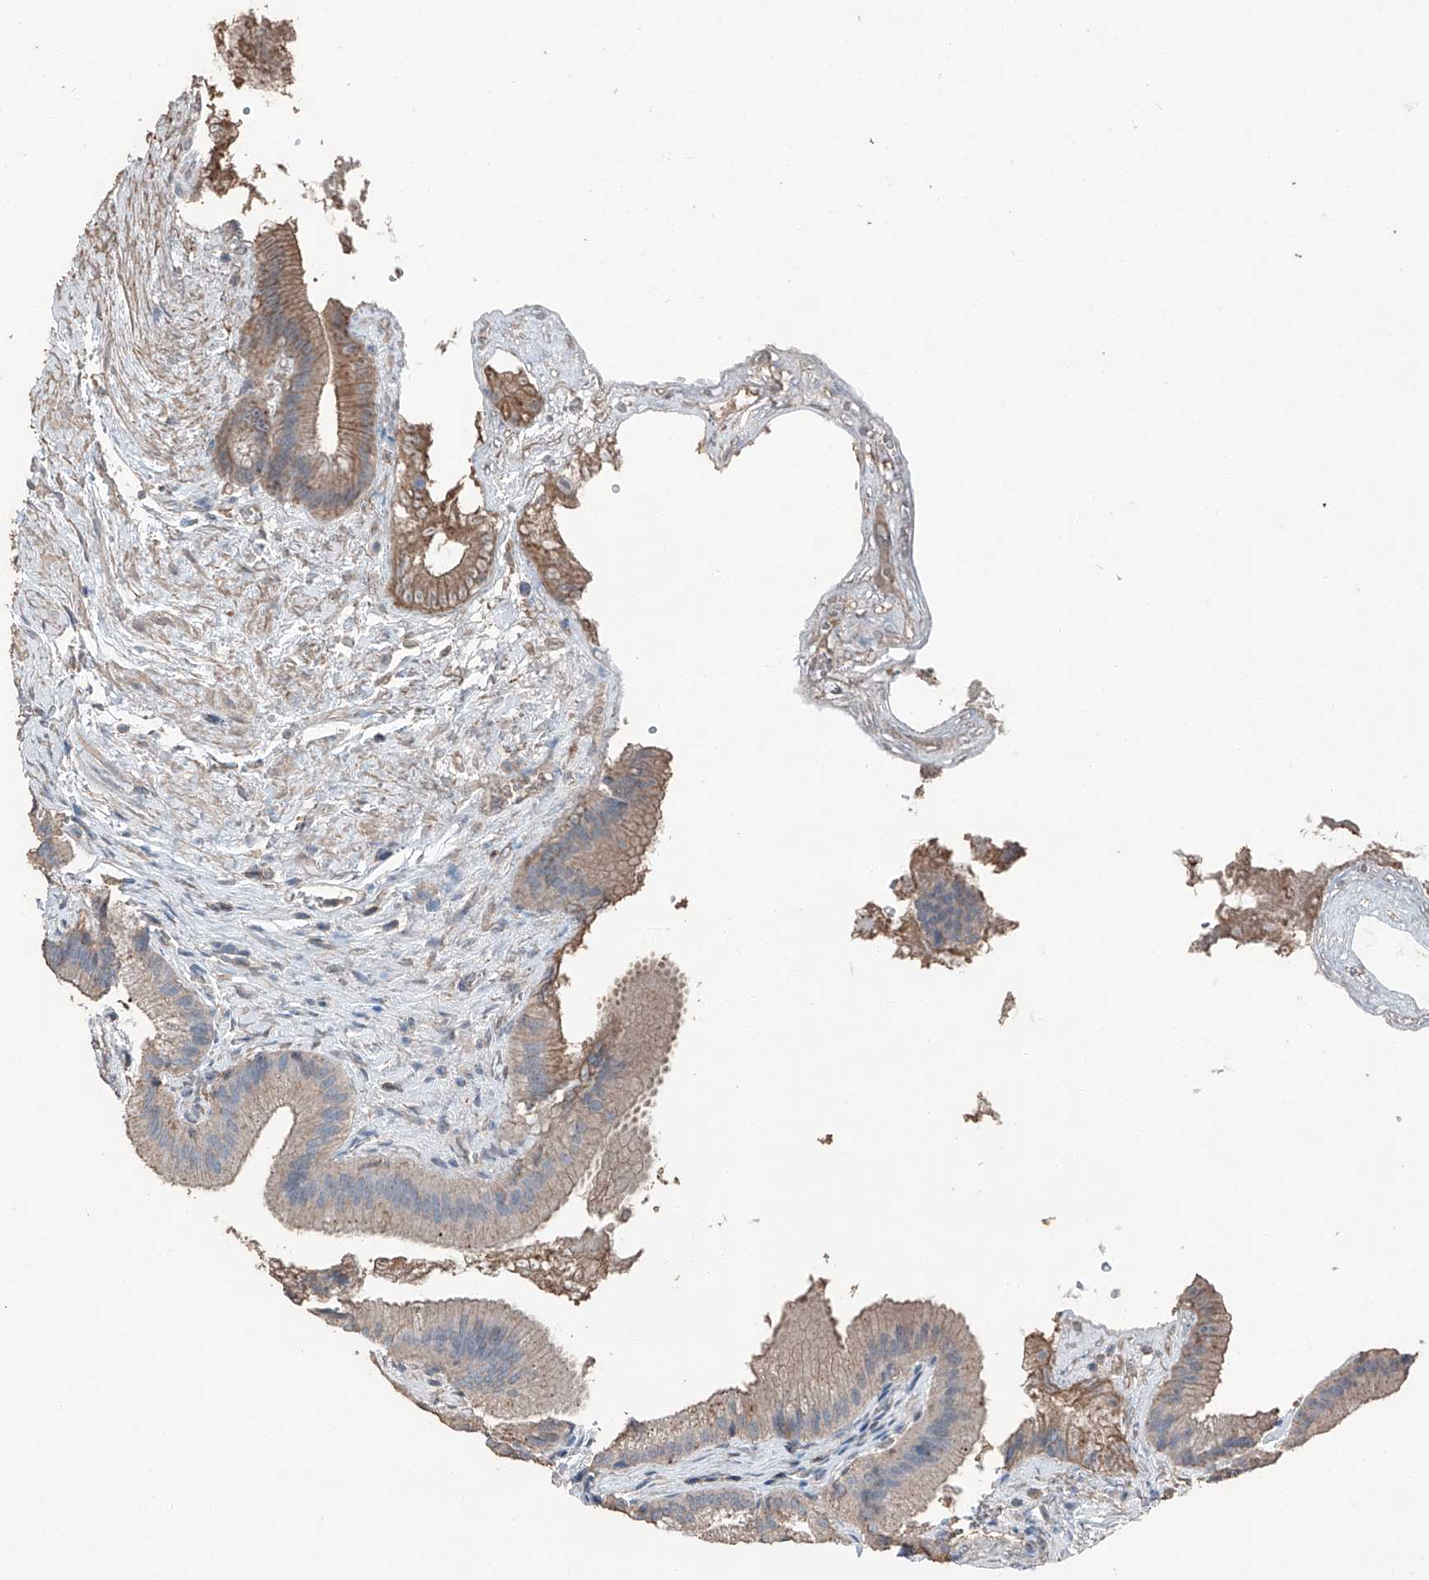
{"staining": {"intensity": "moderate", "quantity": "25%-75%", "location": "cytoplasmic/membranous"}, "tissue": "gallbladder", "cell_type": "Glandular cells", "image_type": "normal", "snomed": [{"axis": "morphology", "description": "Normal tissue, NOS"}, {"axis": "topography", "description": "Gallbladder"}], "caption": "There is medium levels of moderate cytoplasmic/membranous expression in glandular cells of benign gallbladder, as demonstrated by immunohistochemical staining (brown color).", "gene": "MAMLD1", "patient": {"sex": "male", "age": 55}}